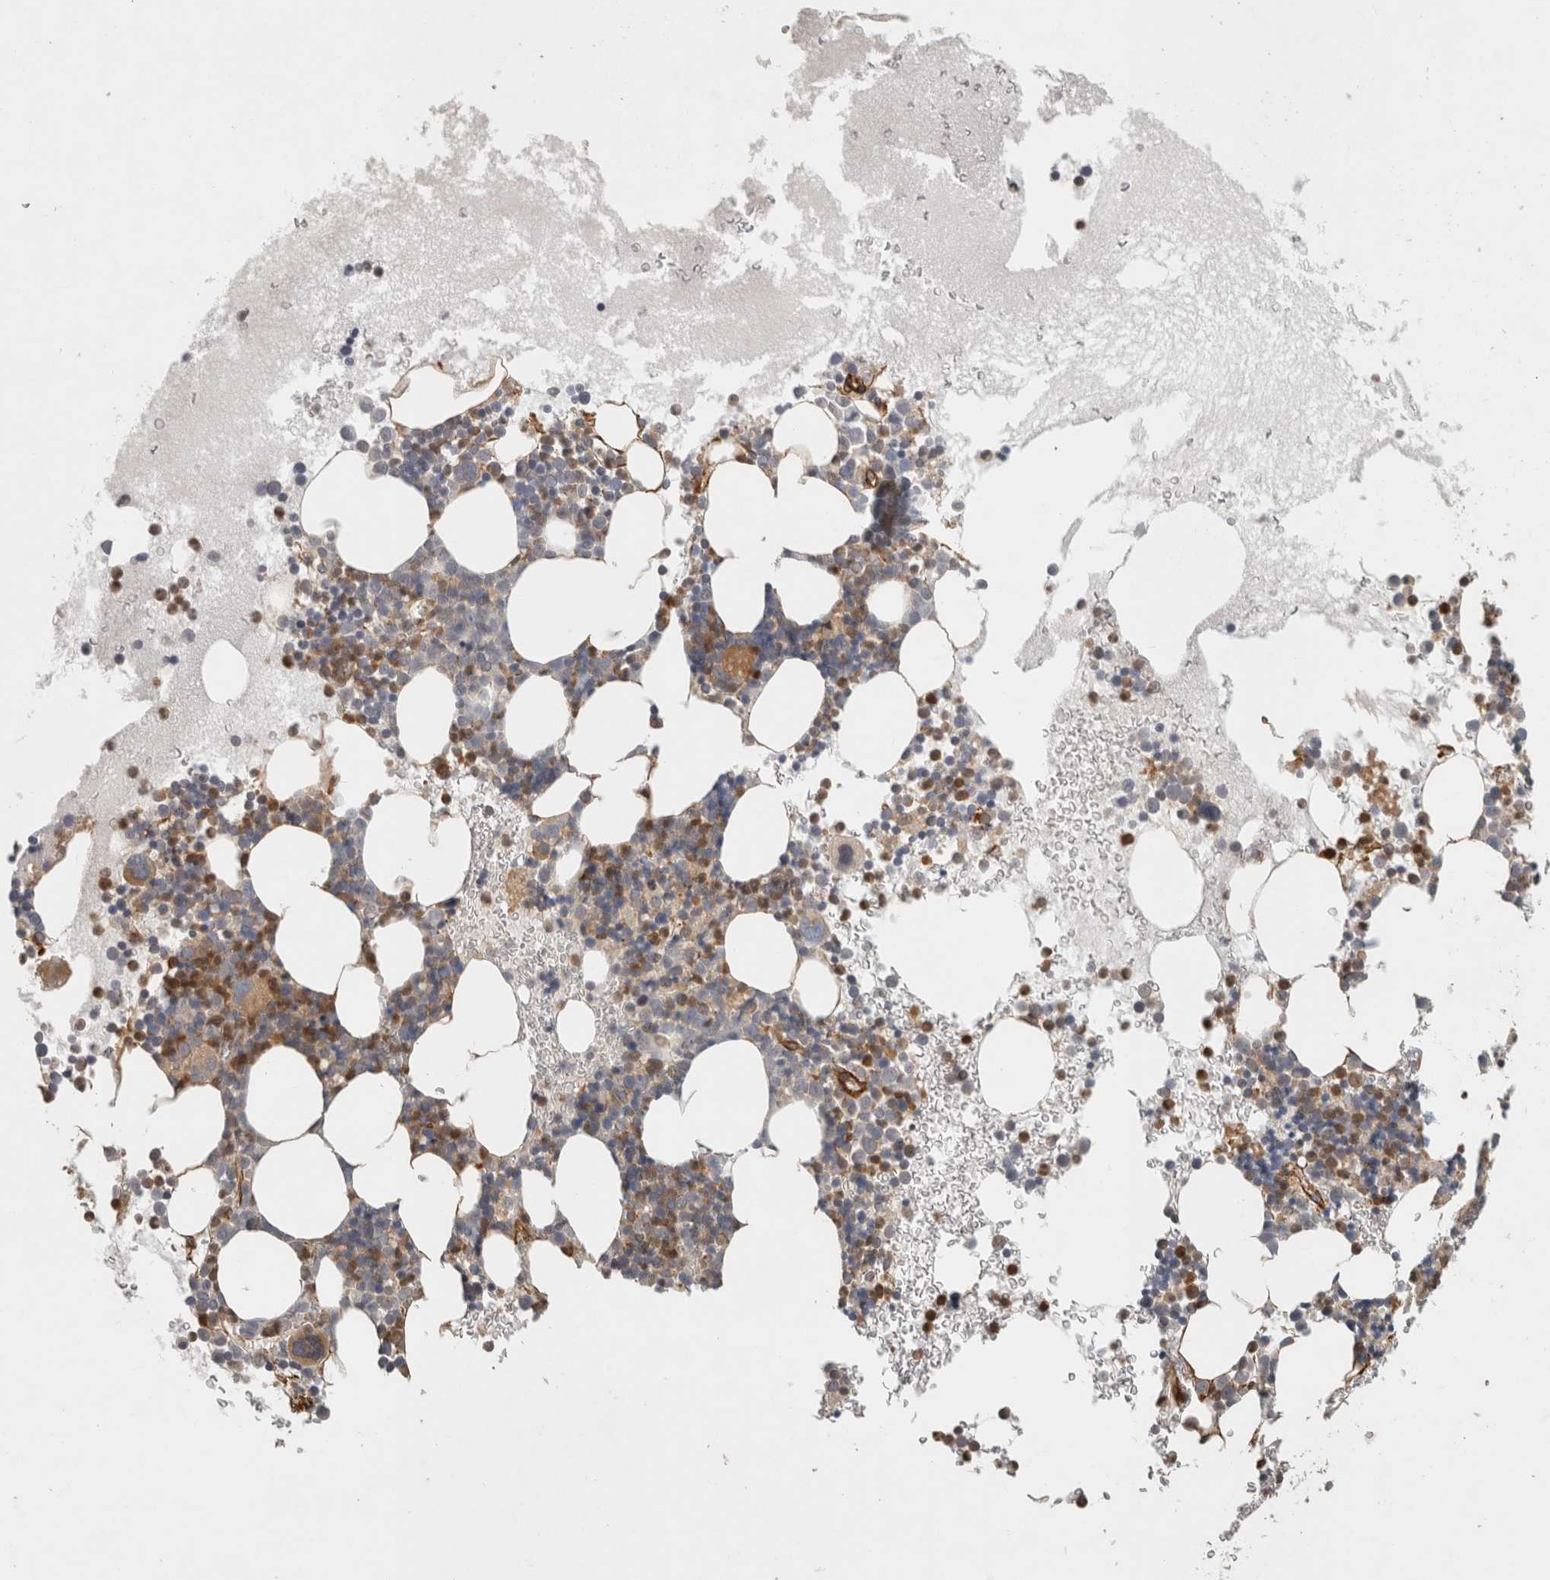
{"staining": {"intensity": "moderate", "quantity": "25%-75%", "location": "cytoplasmic/membranous"}, "tissue": "bone marrow", "cell_type": "Hematopoietic cells", "image_type": "normal", "snomed": [{"axis": "morphology", "description": "Normal tissue, NOS"}, {"axis": "morphology", "description": "Inflammation, NOS"}, {"axis": "topography", "description": "Bone marrow"}], "caption": "Bone marrow stained with immunohistochemistry (IHC) exhibits moderate cytoplasmic/membranous positivity in approximately 25%-75% of hematopoietic cells.", "gene": "SIPA1L2", "patient": {"sex": "female", "age": 45}}